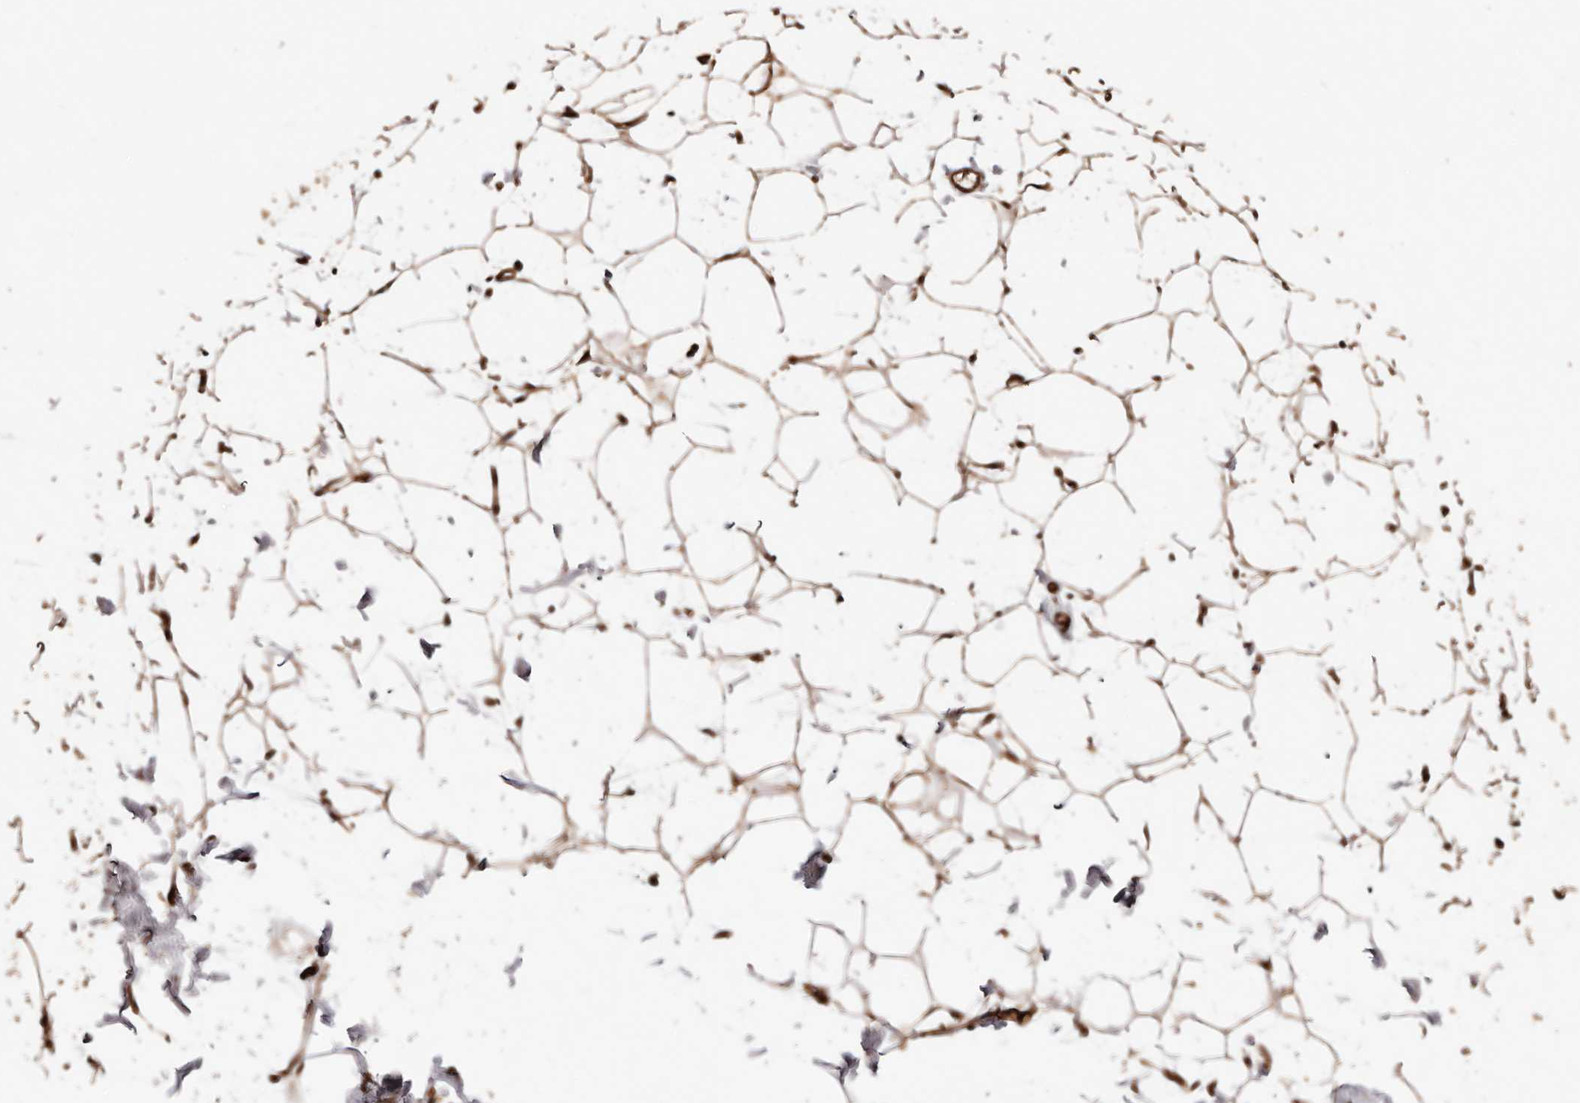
{"staining": {"intensity": "moderate", "quantity": ">75%", "location": "cytoplasmic/membranous,nuclear"}, "tissue": "adipose tissue", "cell_type": "Adipocytes", "image_type": "normal", "snomed": [{"axis": "morphology", "description": "Normal tissue, NOS"}, {"axis": "topography", "description": "Breast"}], "caption": "The image demonstrates immunohistochemical staining of benign adipose tissue. There is moderate cytoplasmic/membranous,nuclear positivity is seen in about >75% of adipocytes.", "gene": "PTPN22", "patient": {"sex": "female", "age": 23}}